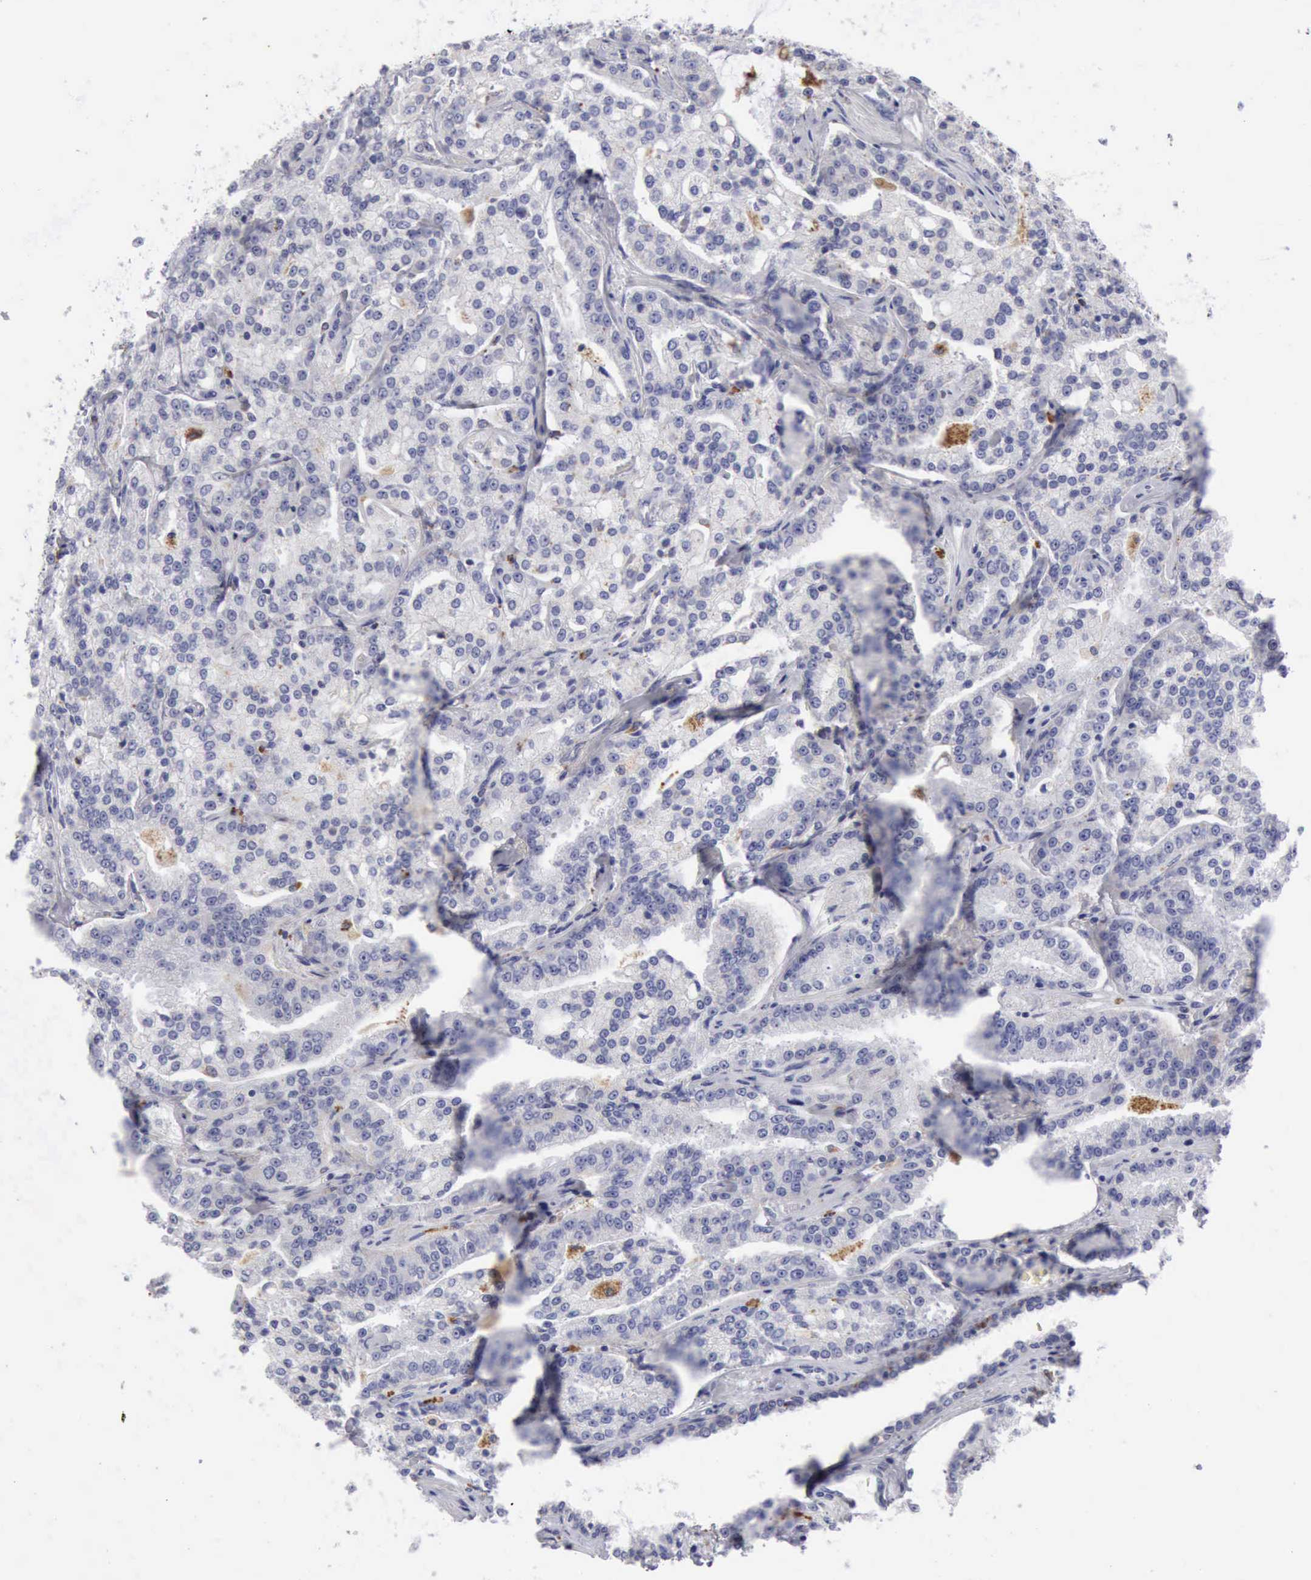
{"staining": {"intensity": "negative", "quantity": "none", "location": "none"}, "tissue": "prostate cancer", "cell_type": "Tumor cells", "image_type": "cancer", "snomed": [{"axis": "morphology", "description": "Adenocarcinoma, Medium grade"}, {"axis": "topography", "description": "Prostate"}], "caption": "Tumor cells are negative for brown protein staining in adenocarcinoma (medium-grade) (prostate).", "gene": "CTSS", "patient": {"sex": "male", "age": 72}}